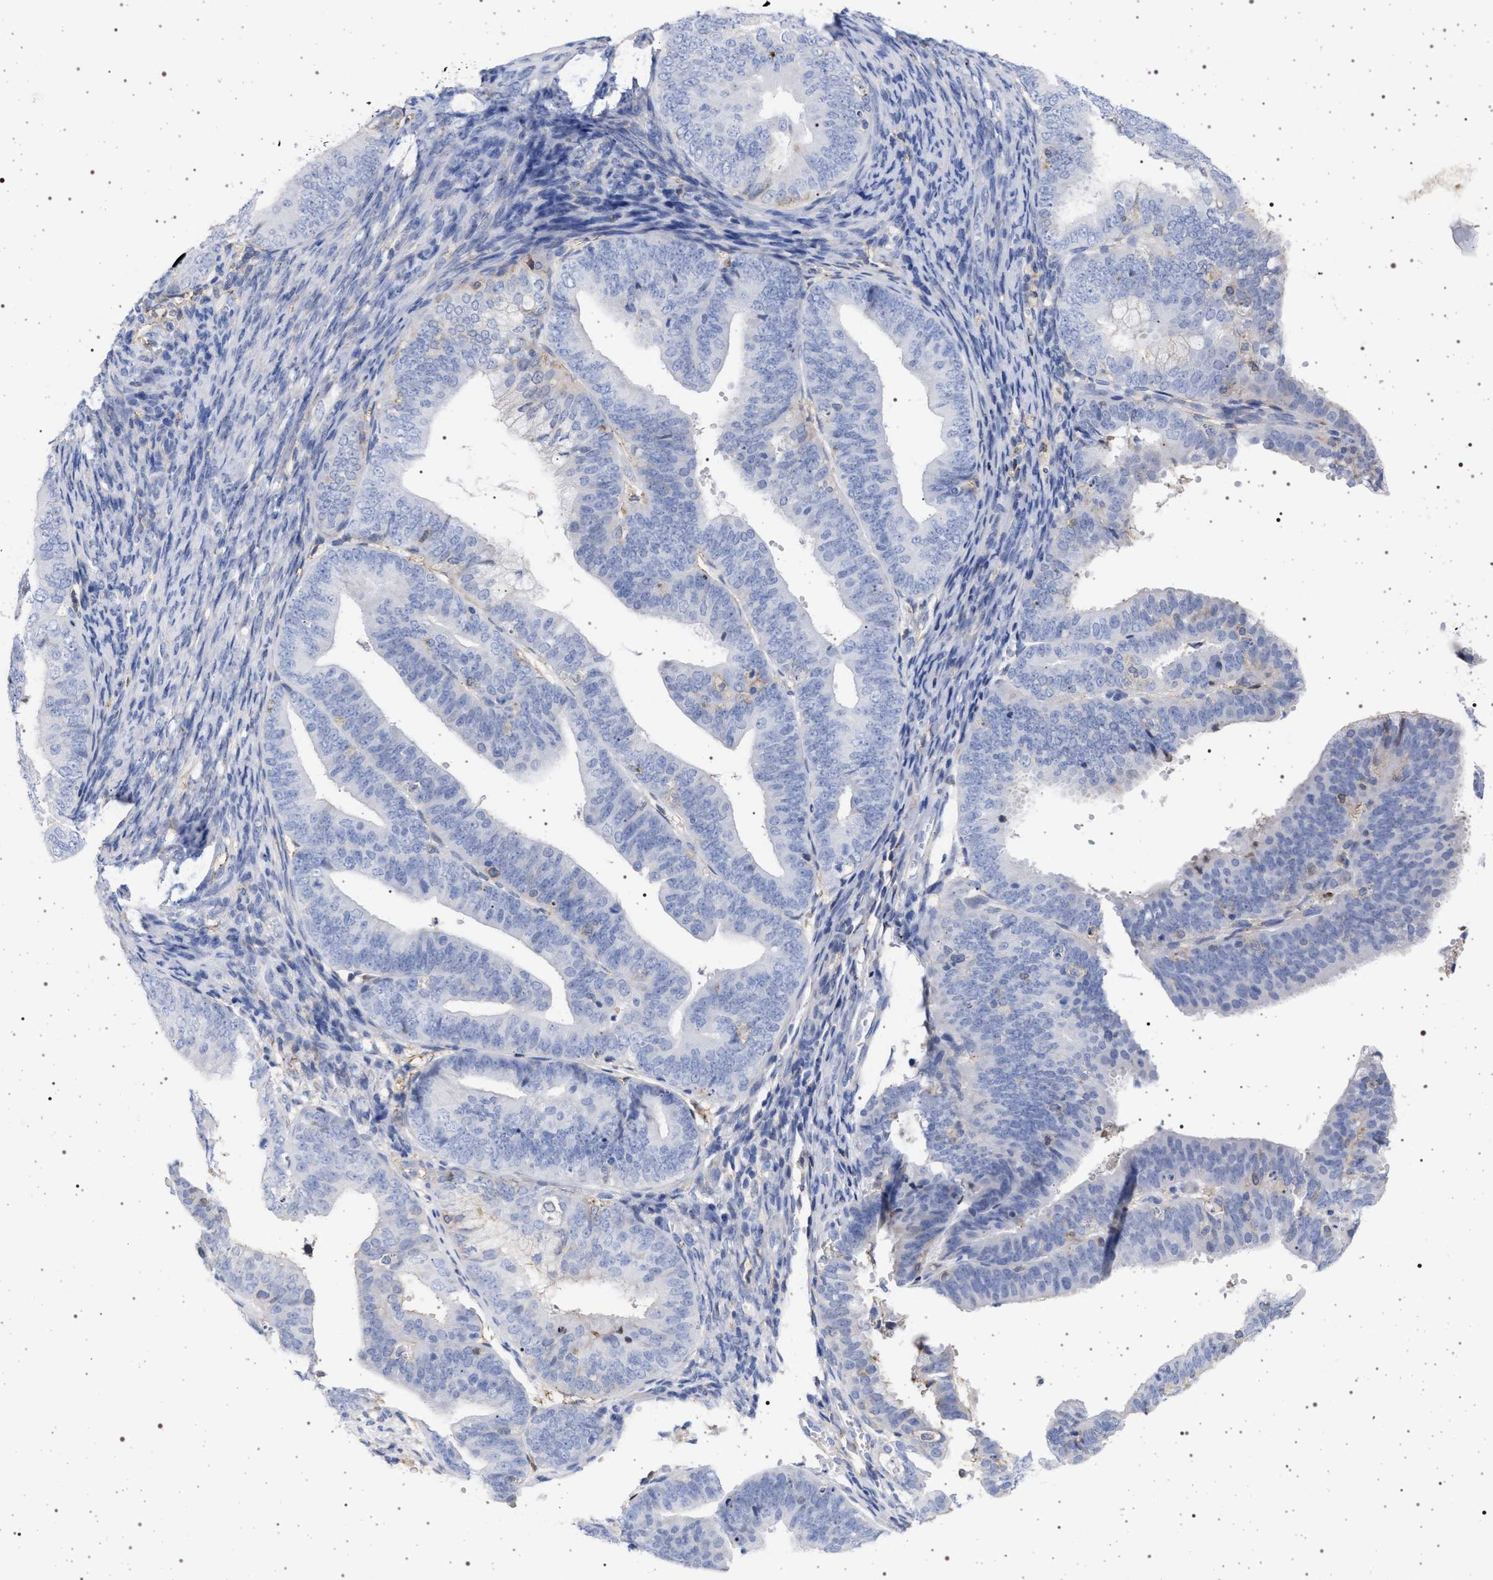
{"staining": {"intensity": "negative", "quantity": "none", "location": "none"}, "tissue": "endometrial cancer", "cell_type": "Tumor cells", "image_type": "cancer", "snomed": [{"axis": "morphology", "description": "Adenocarcinoma, NOS"}, {"axis": "topography", "description": "Endometrium"}], "caption": "This is a photomicrograph of immunohistochemistry (IHC) staining of adenocarcinoma (endometrial), which shows no positivity in tumor cells.", "gene": "PLG", "patient": {"sex": "female", "age": 63}}